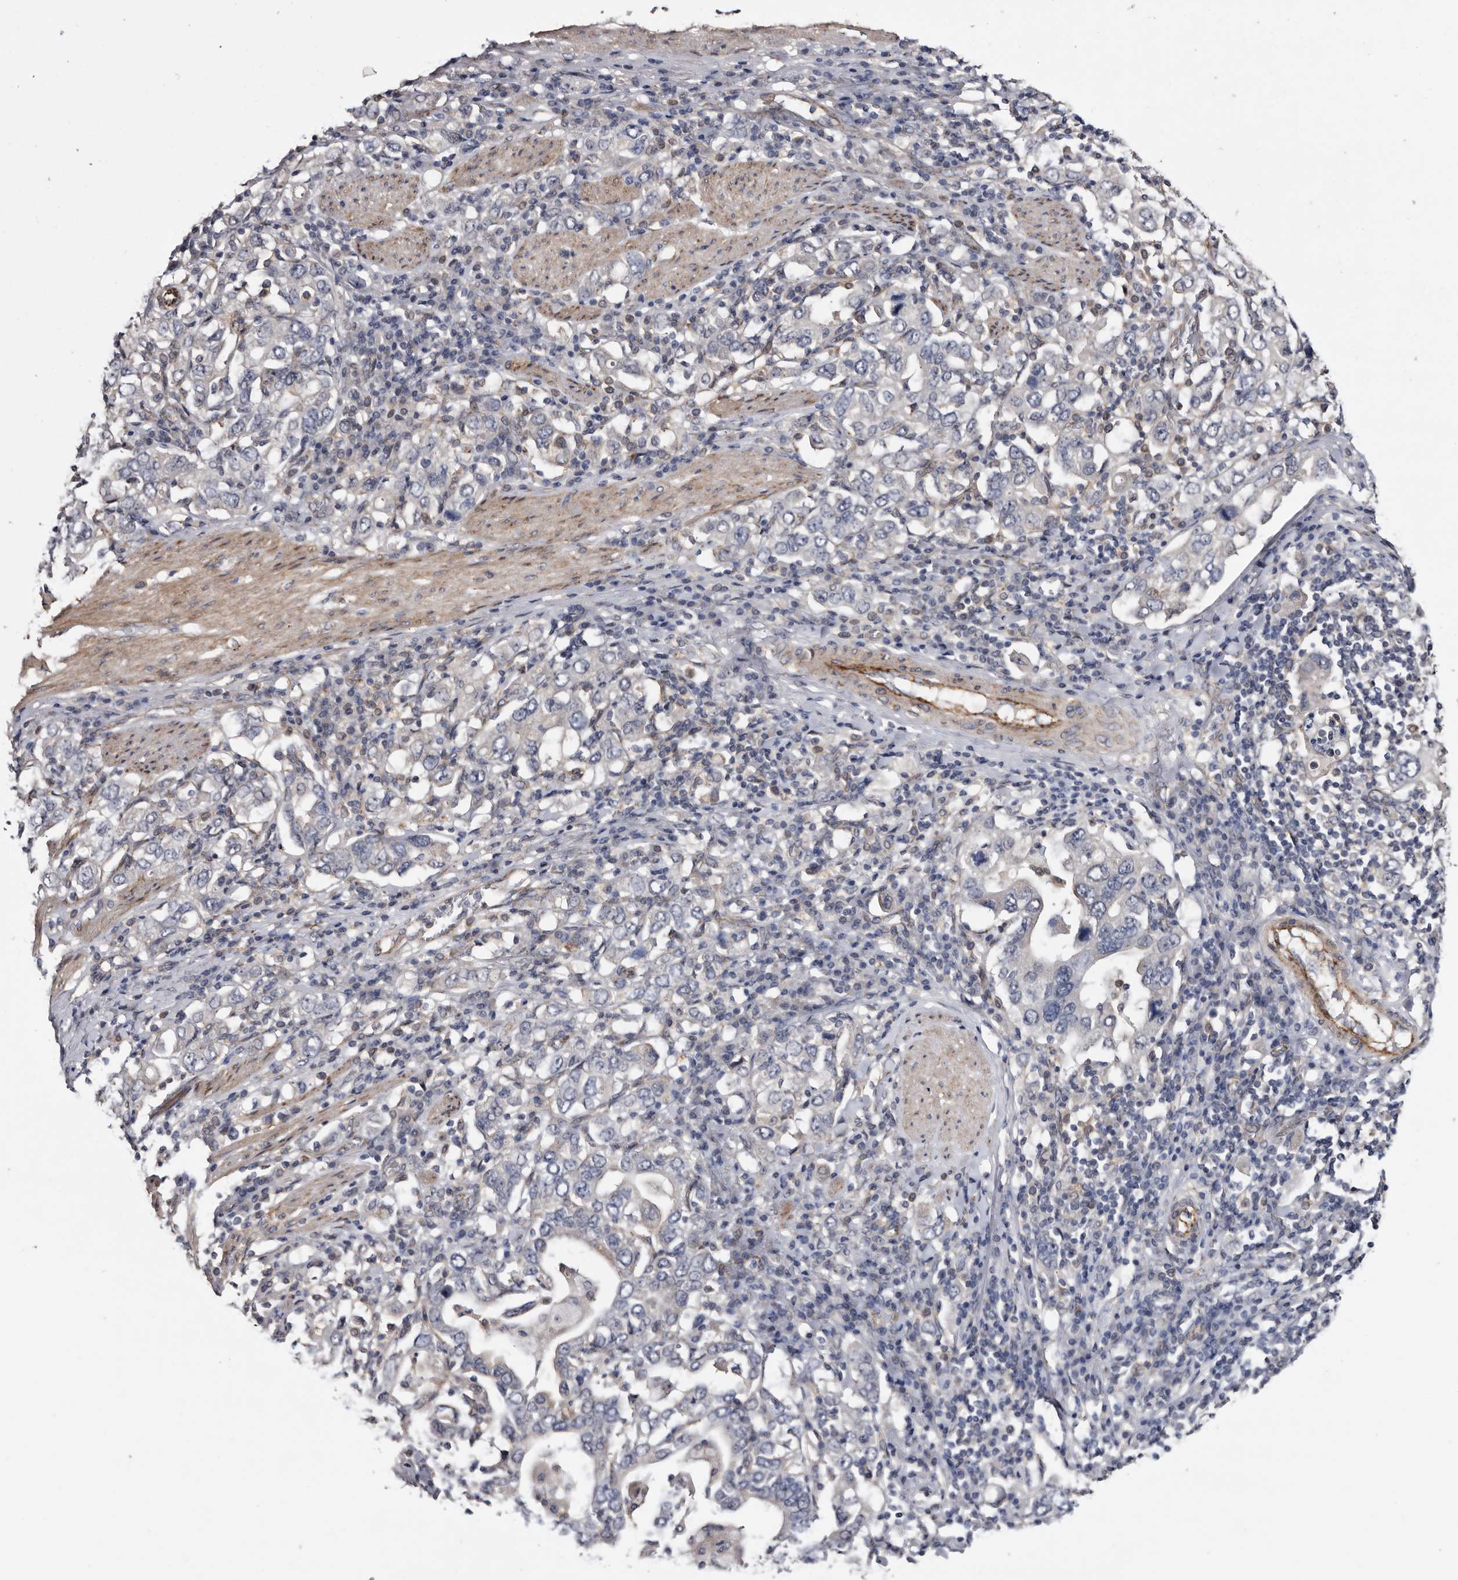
{"staining": {"intensity": "negative", "quantity": "none", "location": "none"}, "tissue": "stomach cancer", "cell_type": "Tumor cells", "image_type": "cancer", "snomed": [{"axis": "morphology", "description": "Adenocarcinoma, NOS"}, {"axis": "topography", "description": "Stomach, upper"}], "caption": "This histopathology image is of stomach cancer stained with immunohistochemistry to label a protein in brown with the nuclei are counter-stained blue. There is no expression in tumor cells.", "gene": "ARMCX2", "patient": {"sex": "male", "age": 62}}